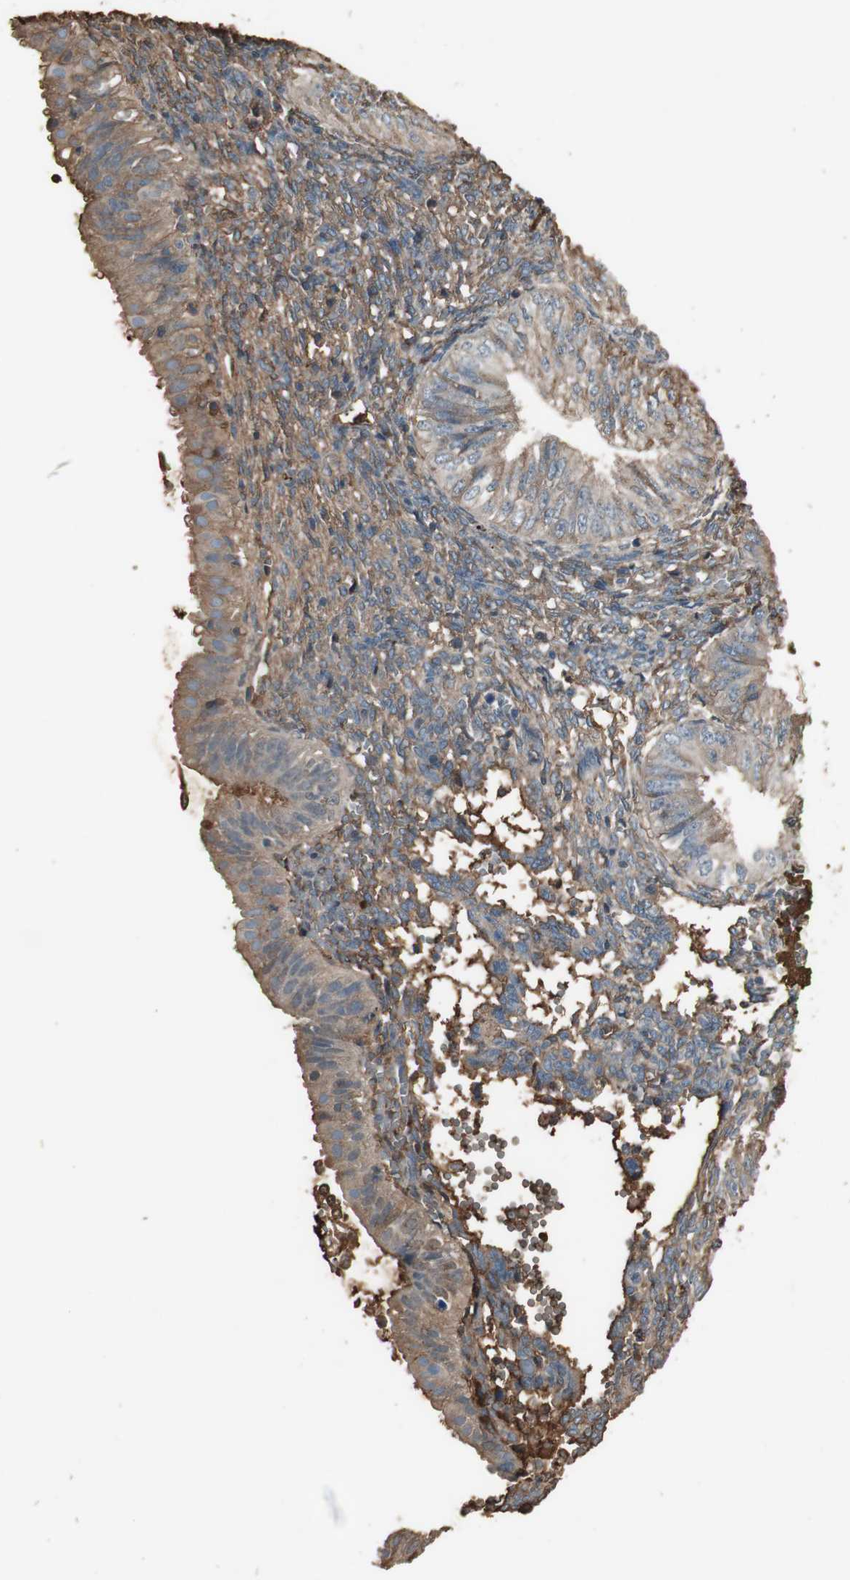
{"staining": {"intensity": "weak", "quantity": ">75%", "location": "cytoplasmic/membranous"}, "tissue": "endometrial cancer", "cell_type": "Tumor cells", "image_type": "cancer", "snomed": [{"axis": "morphology", "description": "Normal tissue, NOS"}, {"axis": "morphology", "description": "Adenocarcinoma, NOS"}, {"axis": "topography", "description": "Endometrium"}], "caption": "Brown immunohistochemical staining in human endometrial cancer (adenocarcinoma) shows weak cytoplasmic/membranous expression in about >75% of tumor cells. (DAB (3,3'-diaminobenzidine) IHC with brightfield microscopy, high magnification).", "gene": "MMP14", "patient": {"sex": "female", "age": 53}}